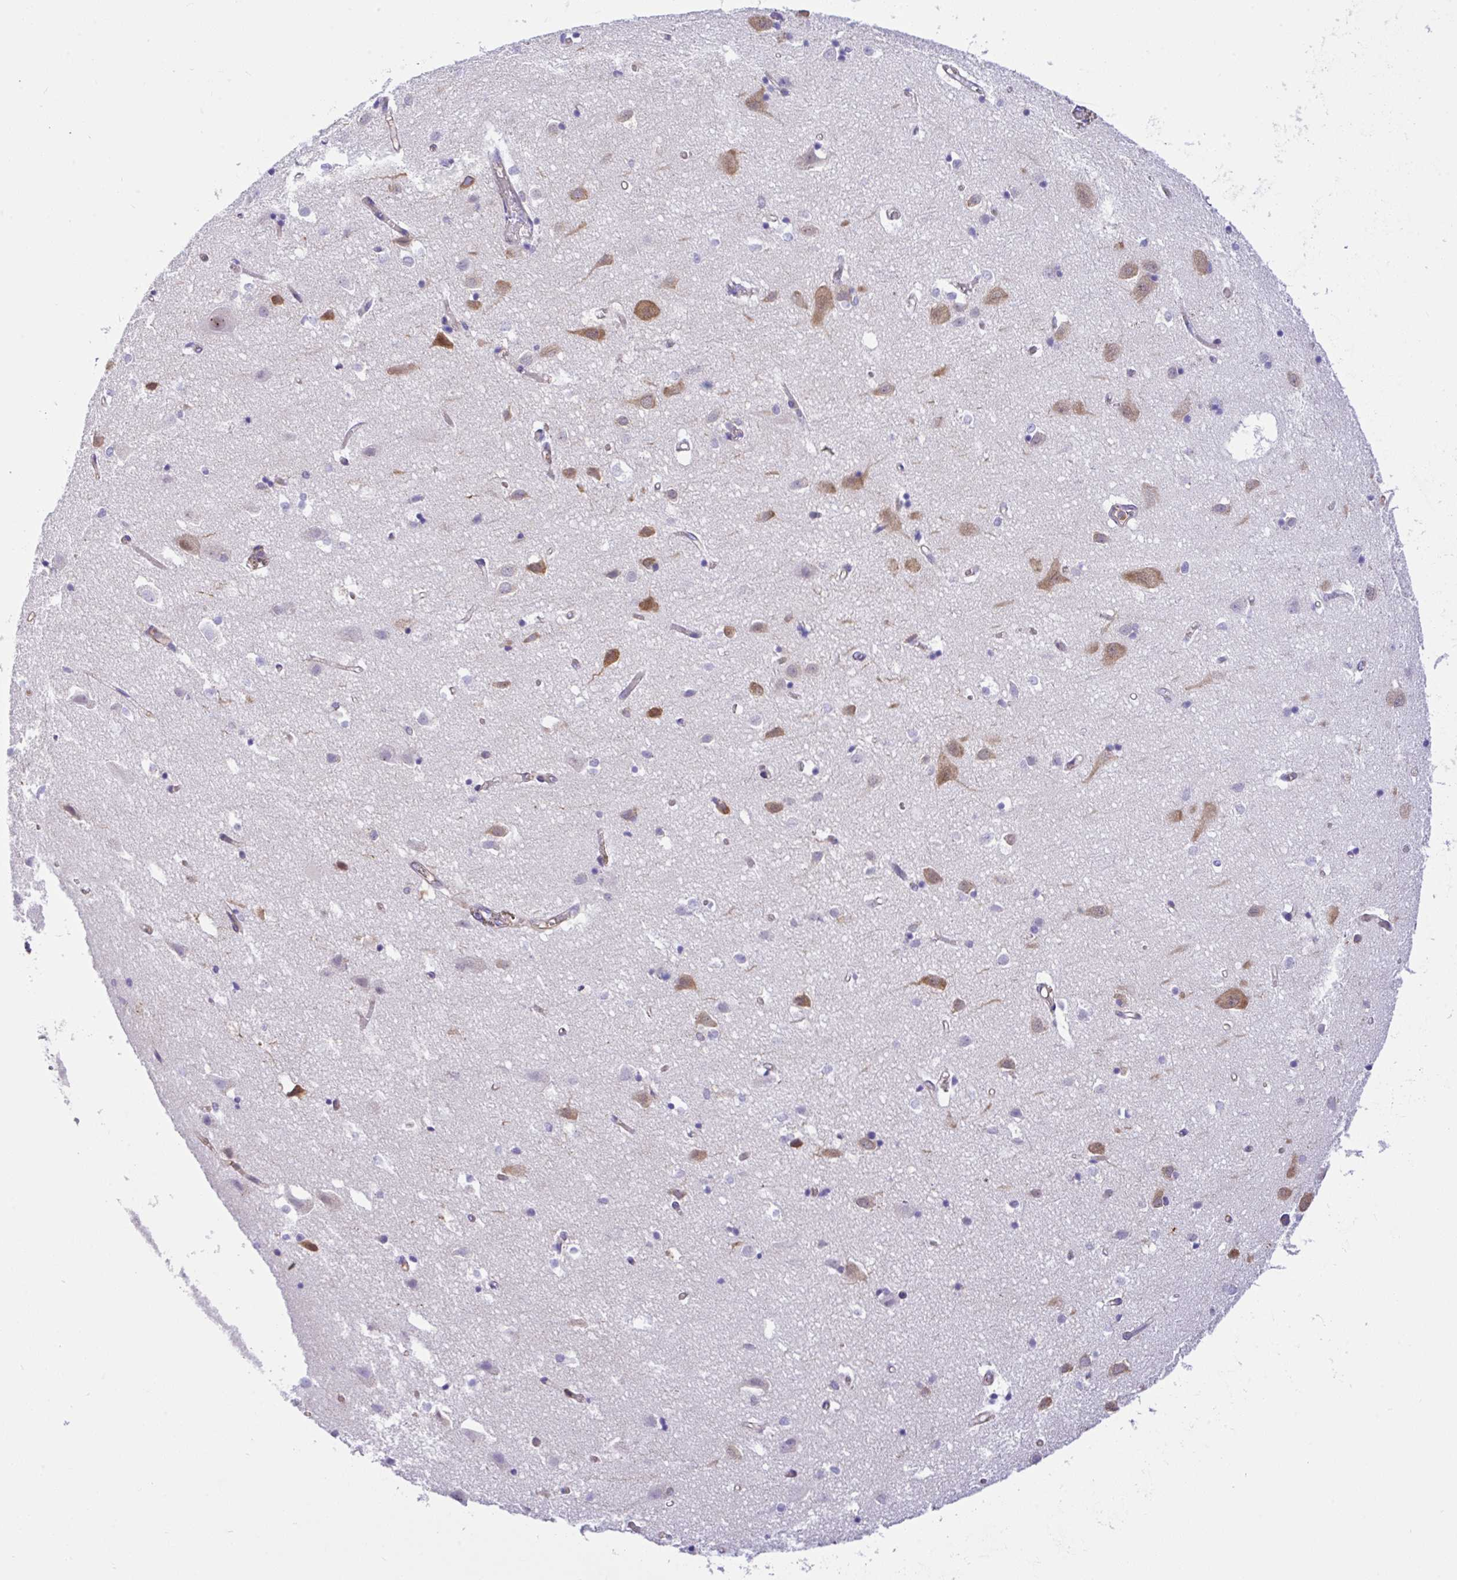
{"staining": {"intensity": "negative", "quantity": "none", "location": "none"}, "tissue": "cerebral cortex", "cell_type": "Endothelial cells", "image_type": "normal", "snomed": [{"axis": "morphology", "description": "Normal tissue, NOS"}, {"axis": "topography", "description": "Cerebral cortex"}], "caption": "The image reveals no significant positivity in endothelial cells of cerebral cortex.", "gene": "GFPT2", "patient": {"sex": "male", "age": 70}}